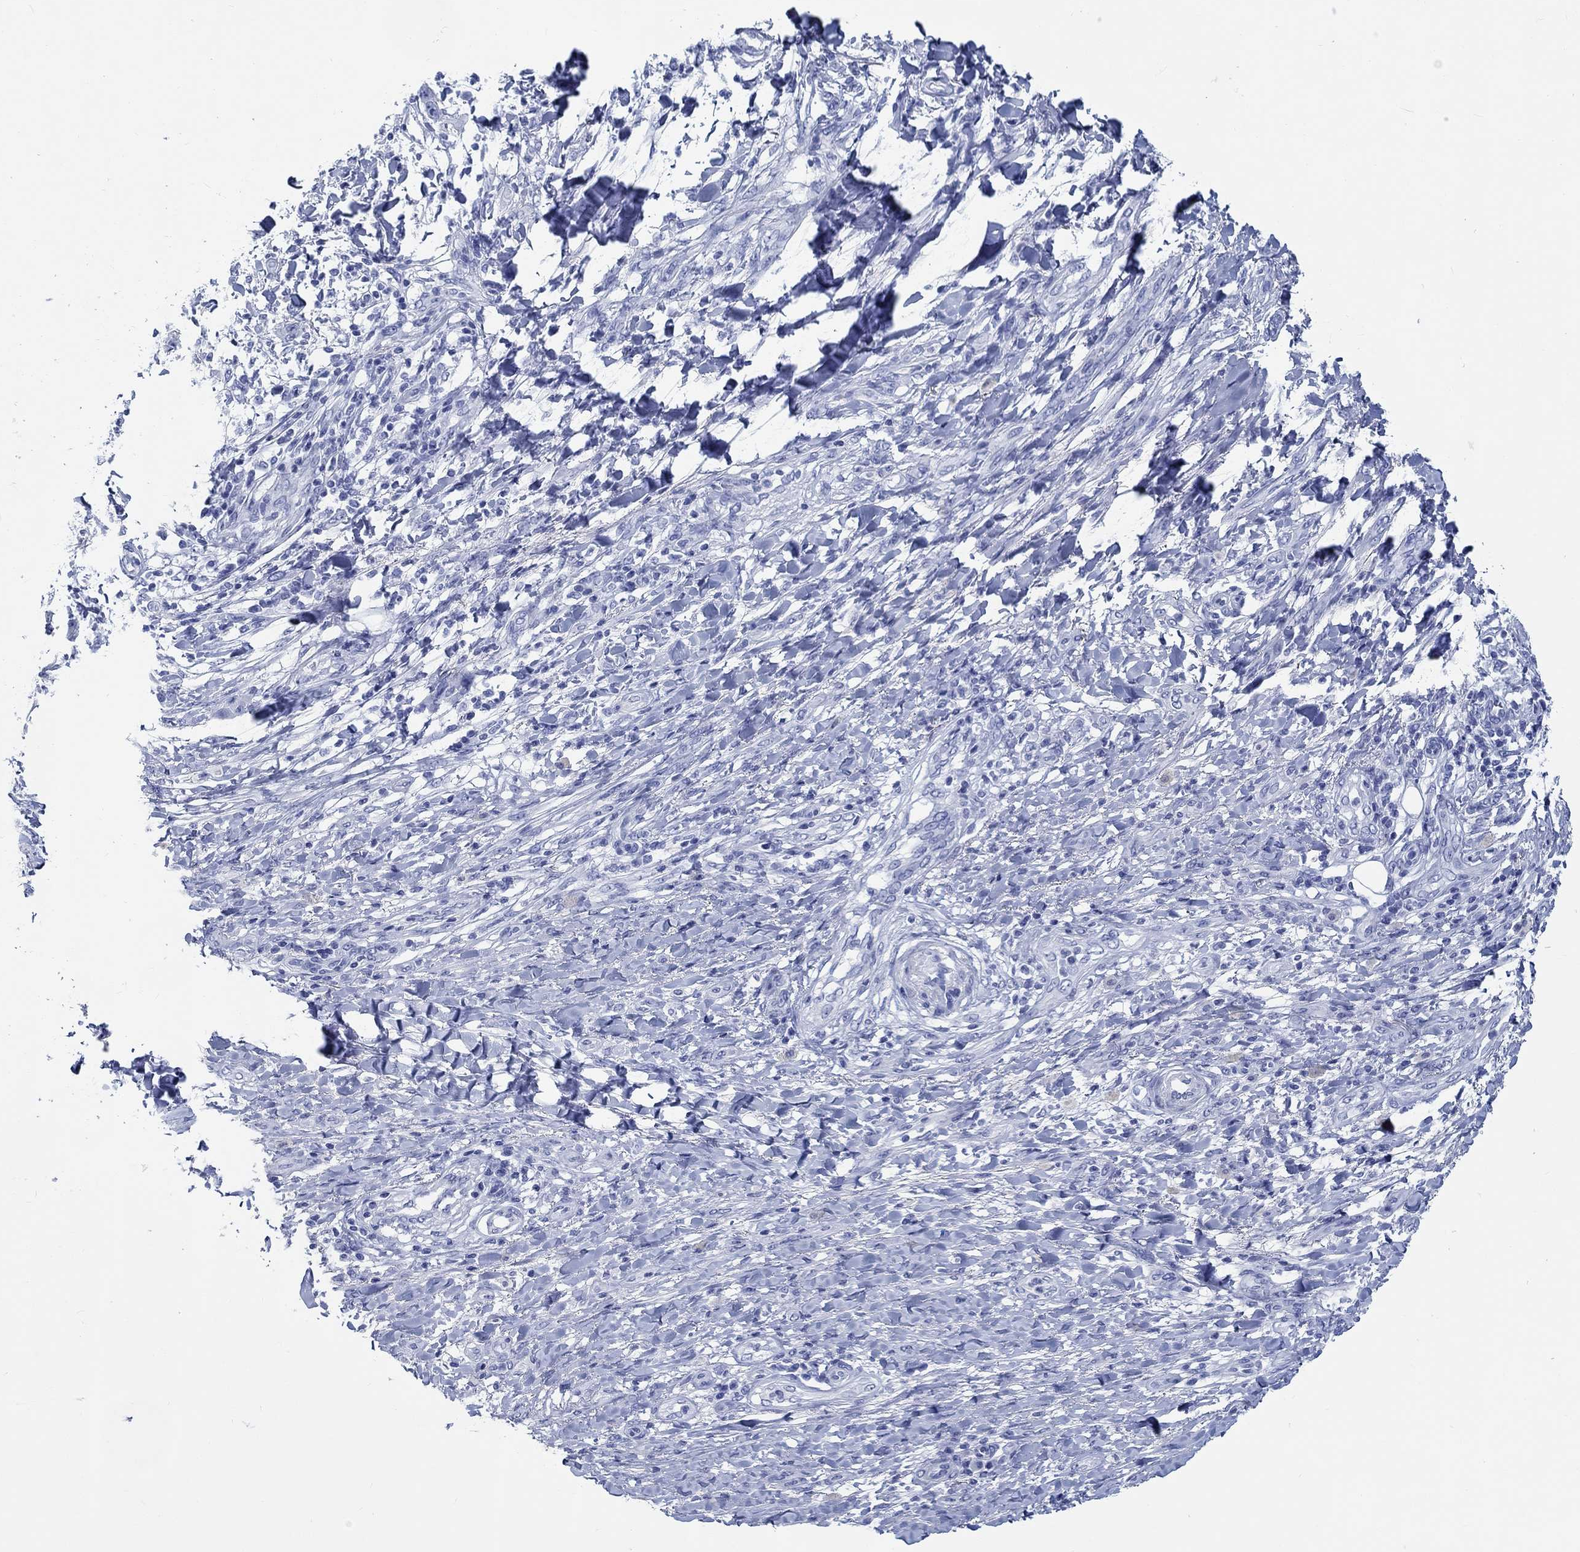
{"staining": {"intensity": "negative", "quantity": "none", "location": "none"}, "tissue": "skin cancer", "cell_type": "Tumor cells", "image_type": "cancer", "snomed": [{"axis": "morphology", "description": "Squamous cell carcinoma, NOS"}, {"axis": "topography", "description": "Skin"}], "caption": "Tumor cells are negative for brown protein staining in skin cancer (squamous cell carcinoma).", "gene": "FBXO2", "patient": {"sex": "male", "age": 62}}